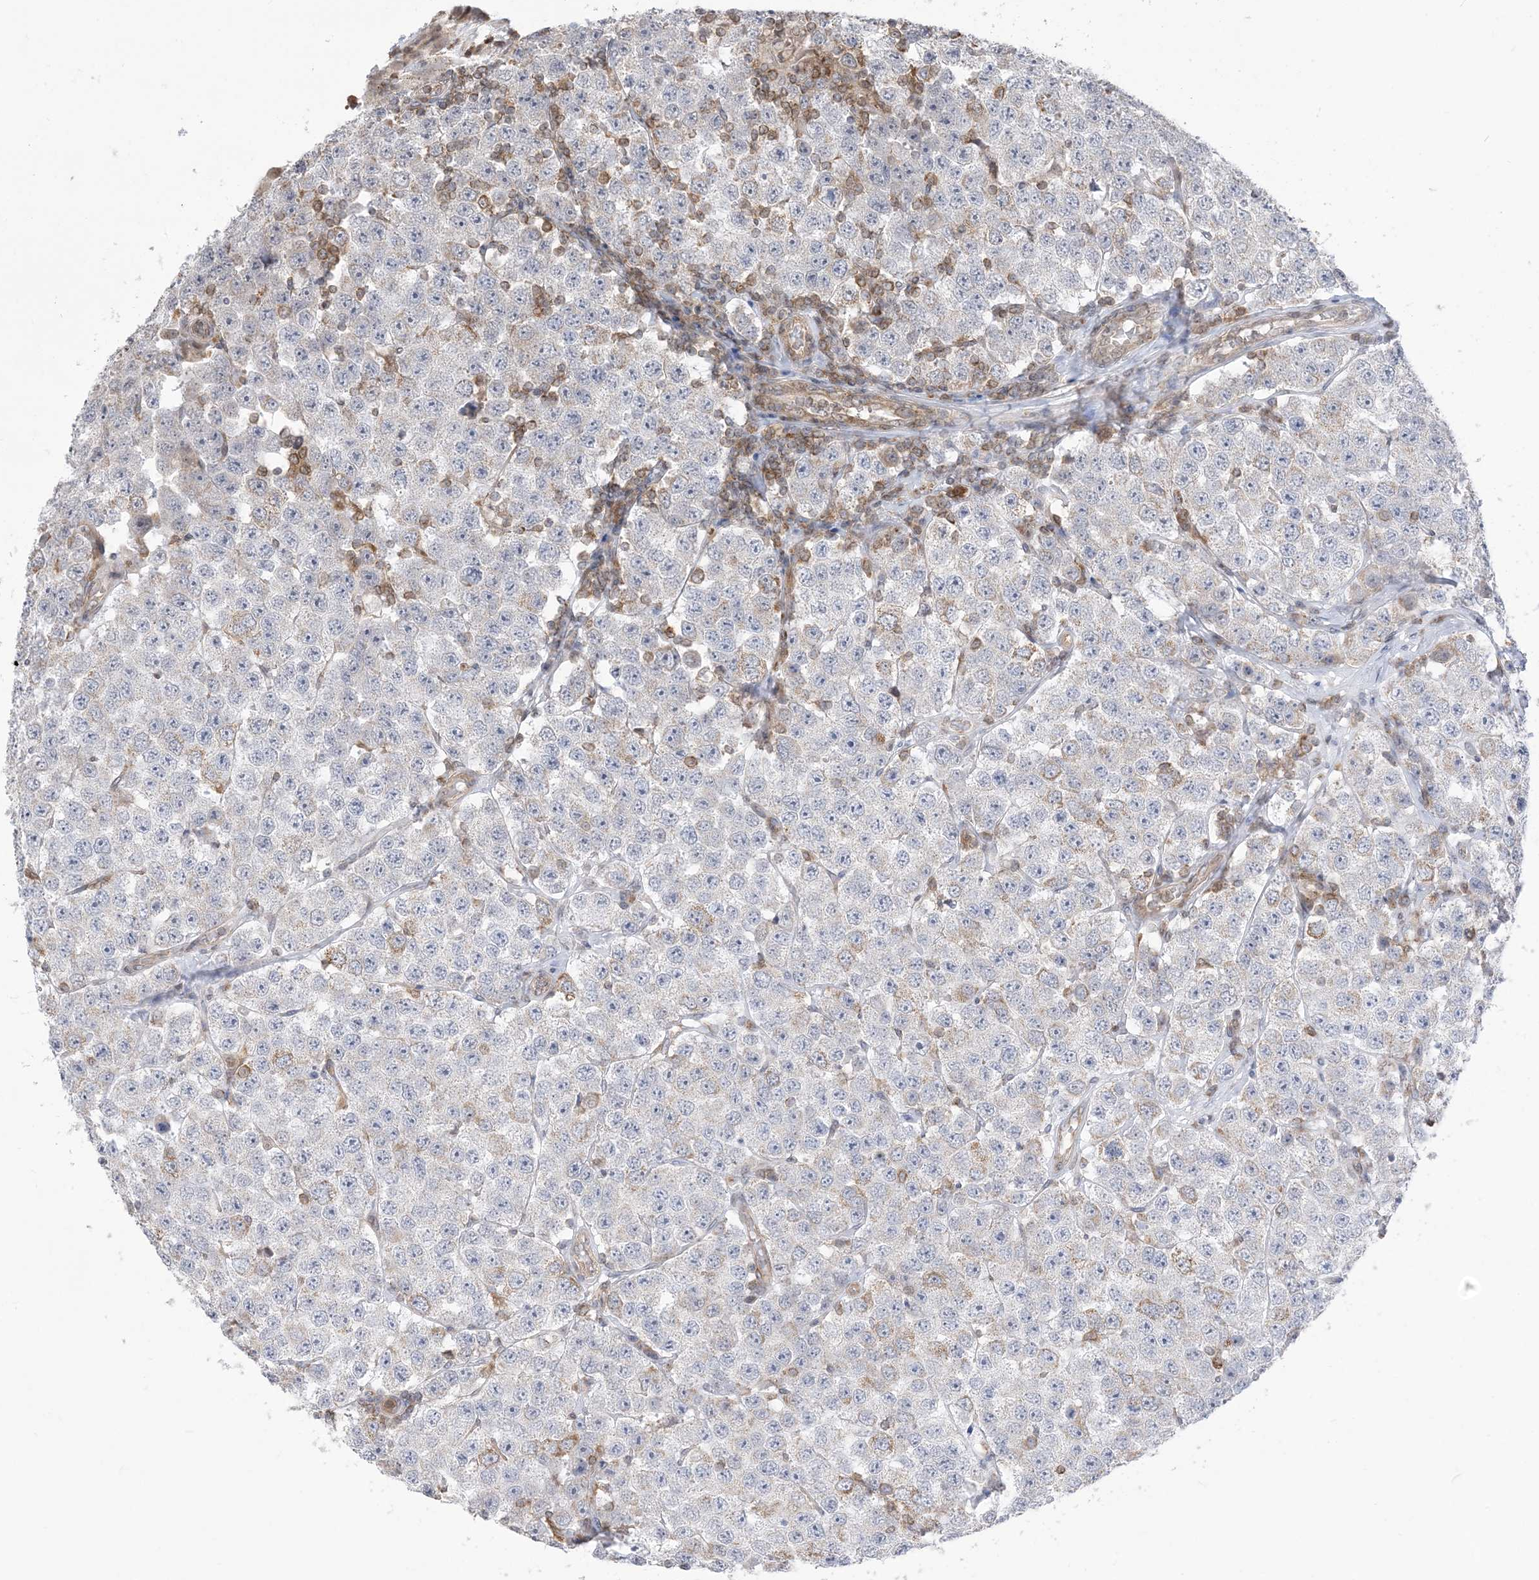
{"staining": {"intensity": "negative", "quantity": "none", "location": "none"}, "tissue": "testis cancer", "cell_type": "Tumor cells", "image_type": "cancer", "snomed": [{"axis": "morphology", "description": "Seminoma, NOS"}, {"axis": "topography", "description": "Testis"}], "caption": "Protein analysis of testis cancer exhibits no significant staining in tumor cells.", "gene": "CASP4", "patient": {"sex": "male", "age": 28}}